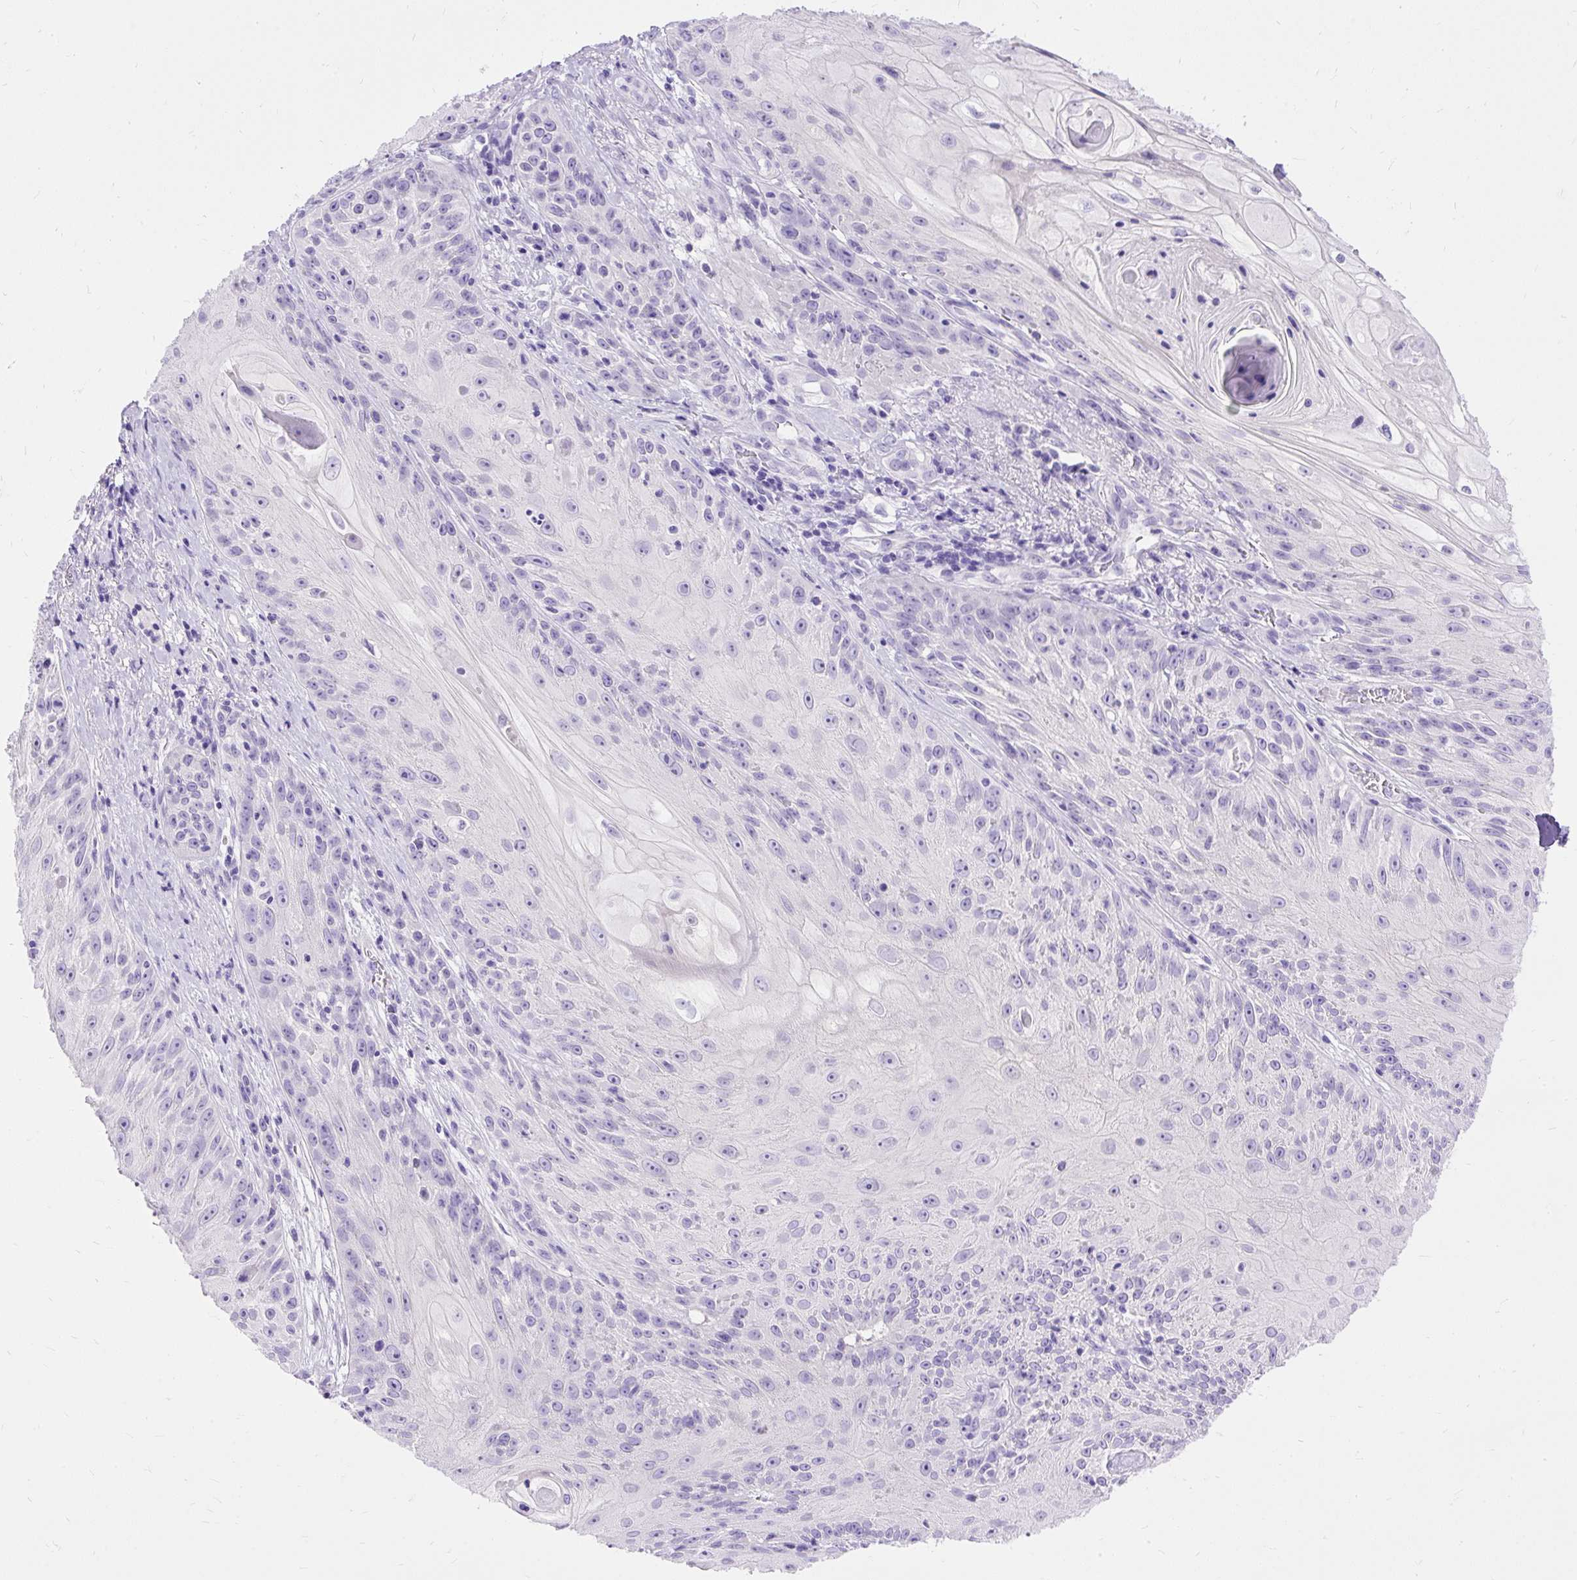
{"staining": {"intensity": "negative", "quantity": "none", "location": "none"}, "tissue": "skin cancer", "cell_type": "Tumor cells", "image_type": "cancer", "snomed": [{"axis": "morphology", "description": "Squamous cell carcinoma, NOS"}, {"axis": "topography", "description": "Skin"}, {"axis": "topography", "description": "Vulva"}], "caption": "There is no significant staining in tumor cells of skin squamous cell carcinoma.", "gene": "HEY1", "patient": {"sex": "female", "age": 76}}